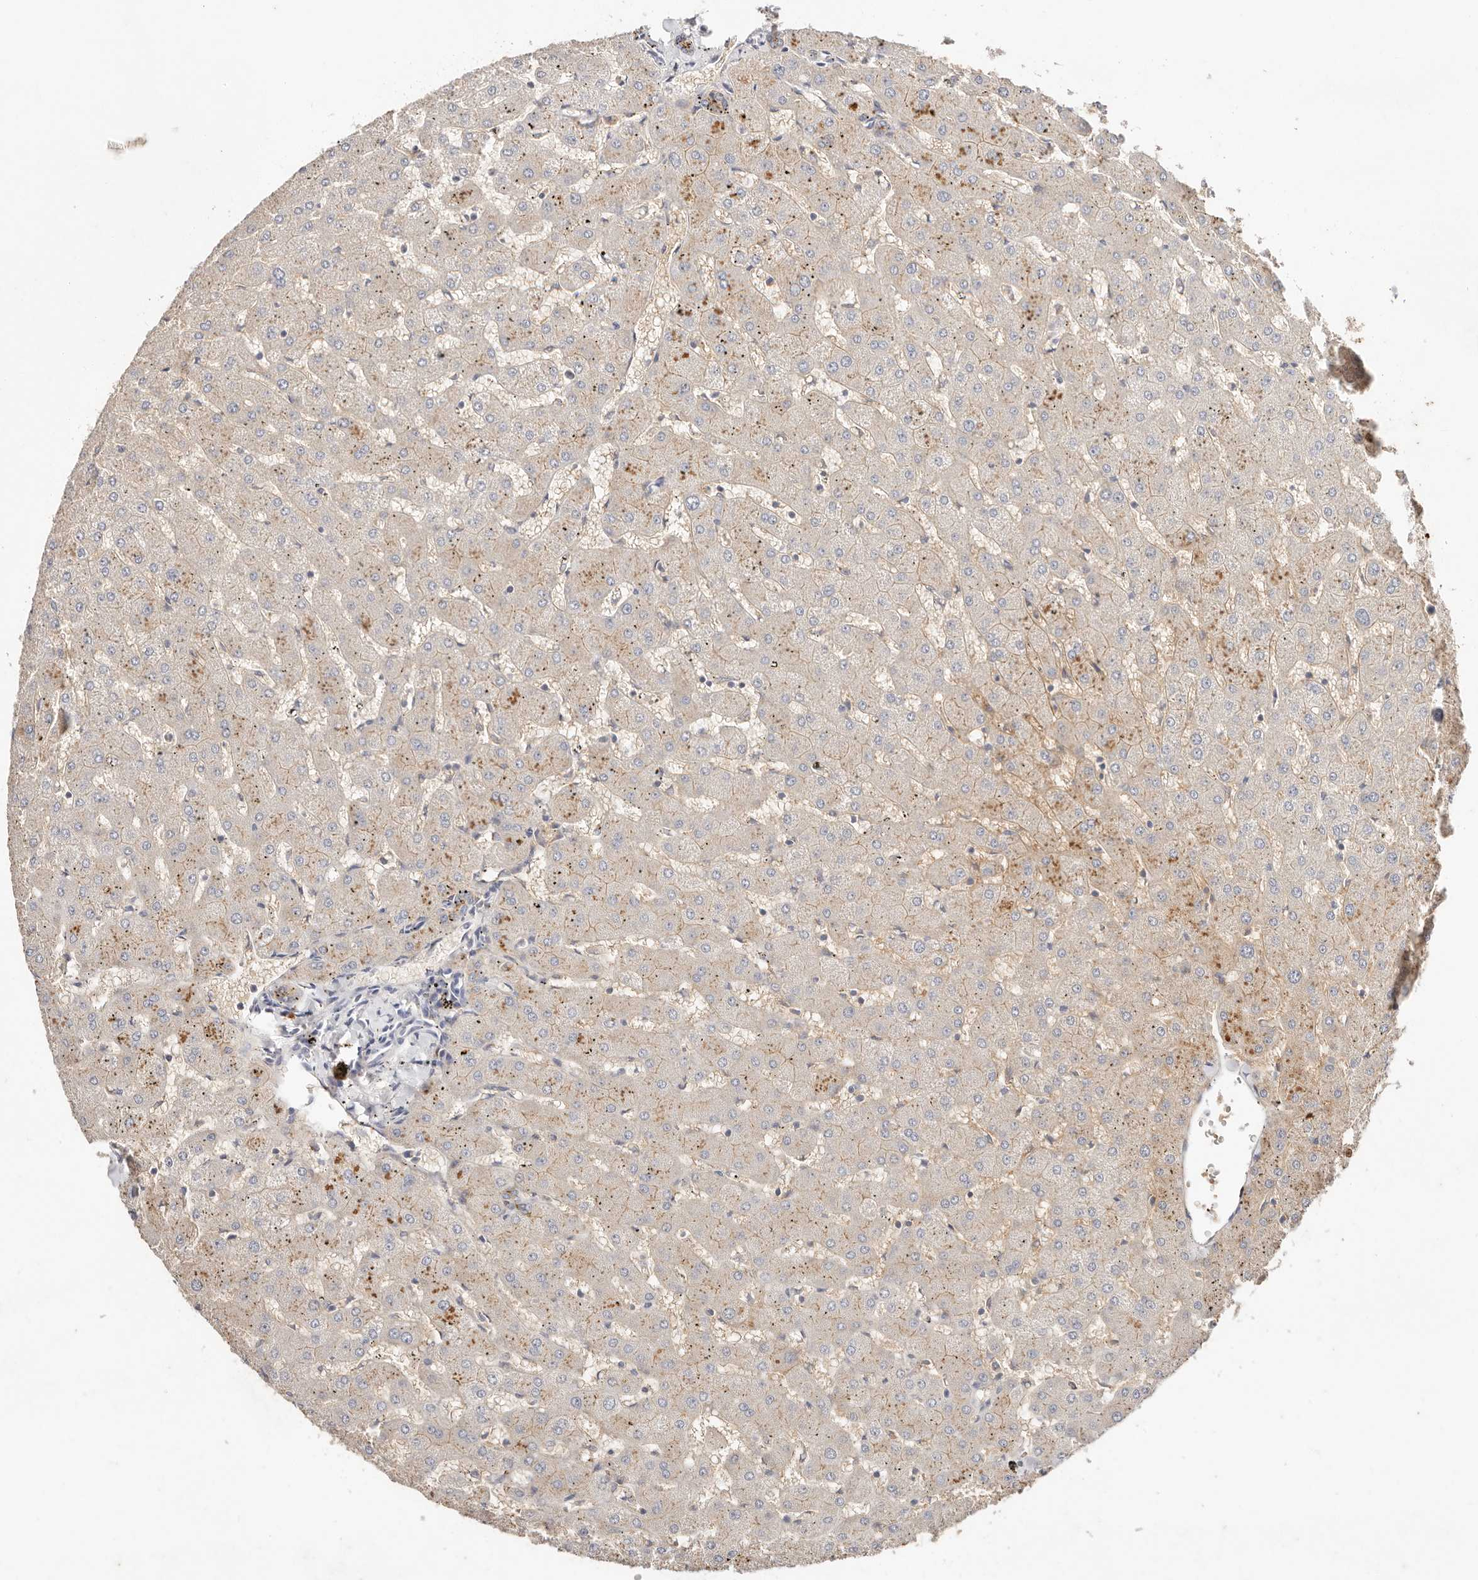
{"staining": {"intensity": "moderate", "quantity": "25%-75%", "location": "cytoplasmic/membranous"}, "tissue": "liver", "cell_type": "Cholangiocytes", "image_type": "normal", "snomed": [{"axis": "morphology", "description": "Normal tissue, NOS"}, {"axis": "topography", "description": "Liver"}], "caption": "A high-resolution micrograph shows immunohistochemistry staining of normal liver, which demonstrates moderate cytoplasmic/membranous expression in approximately 25%-75% of cholangiocytes. (Brightfield microscopy of DAB IHC at high magnification).", "gene": "CXADR", "patient": {"sex": "female", "age": 63}}